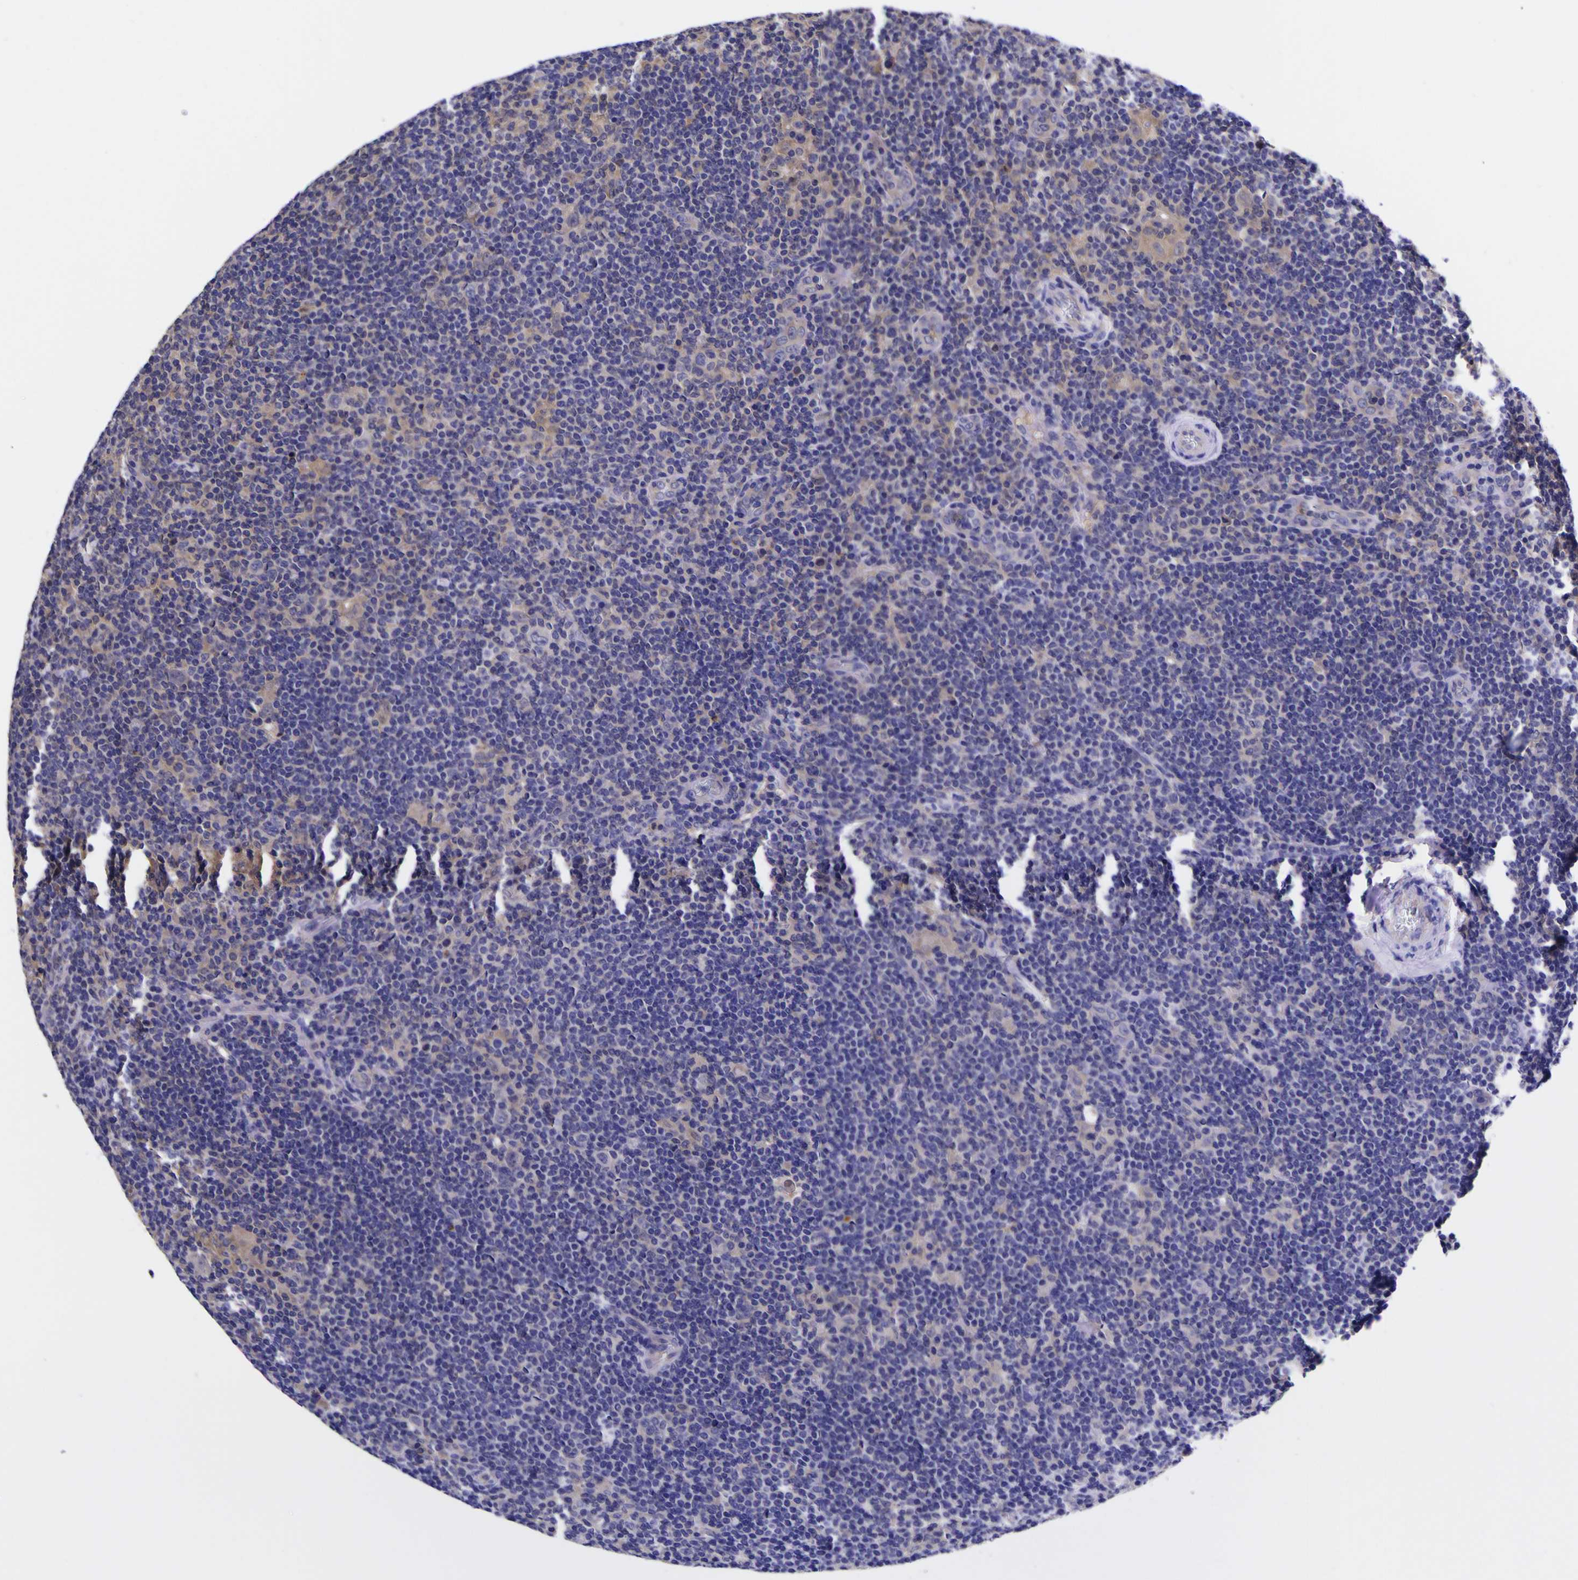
{"staining": {"intensity": "negative", "quantity": "none", "location": "none"}, "tissue": "lymphoma", "cell_type": "Tumor cells", "image_type": "cancer", "snomed": [{"axis": "morphology", "description": "Hodgkin's disease, NOS"}, {"axis": "topography", "description": "Lymph node"}], "caption": "Tumor cells are negative for brown protein staining in Hodgkin's disease.", "gene": "MAPK14", "patient": {"sex": "female", "age": 57}}